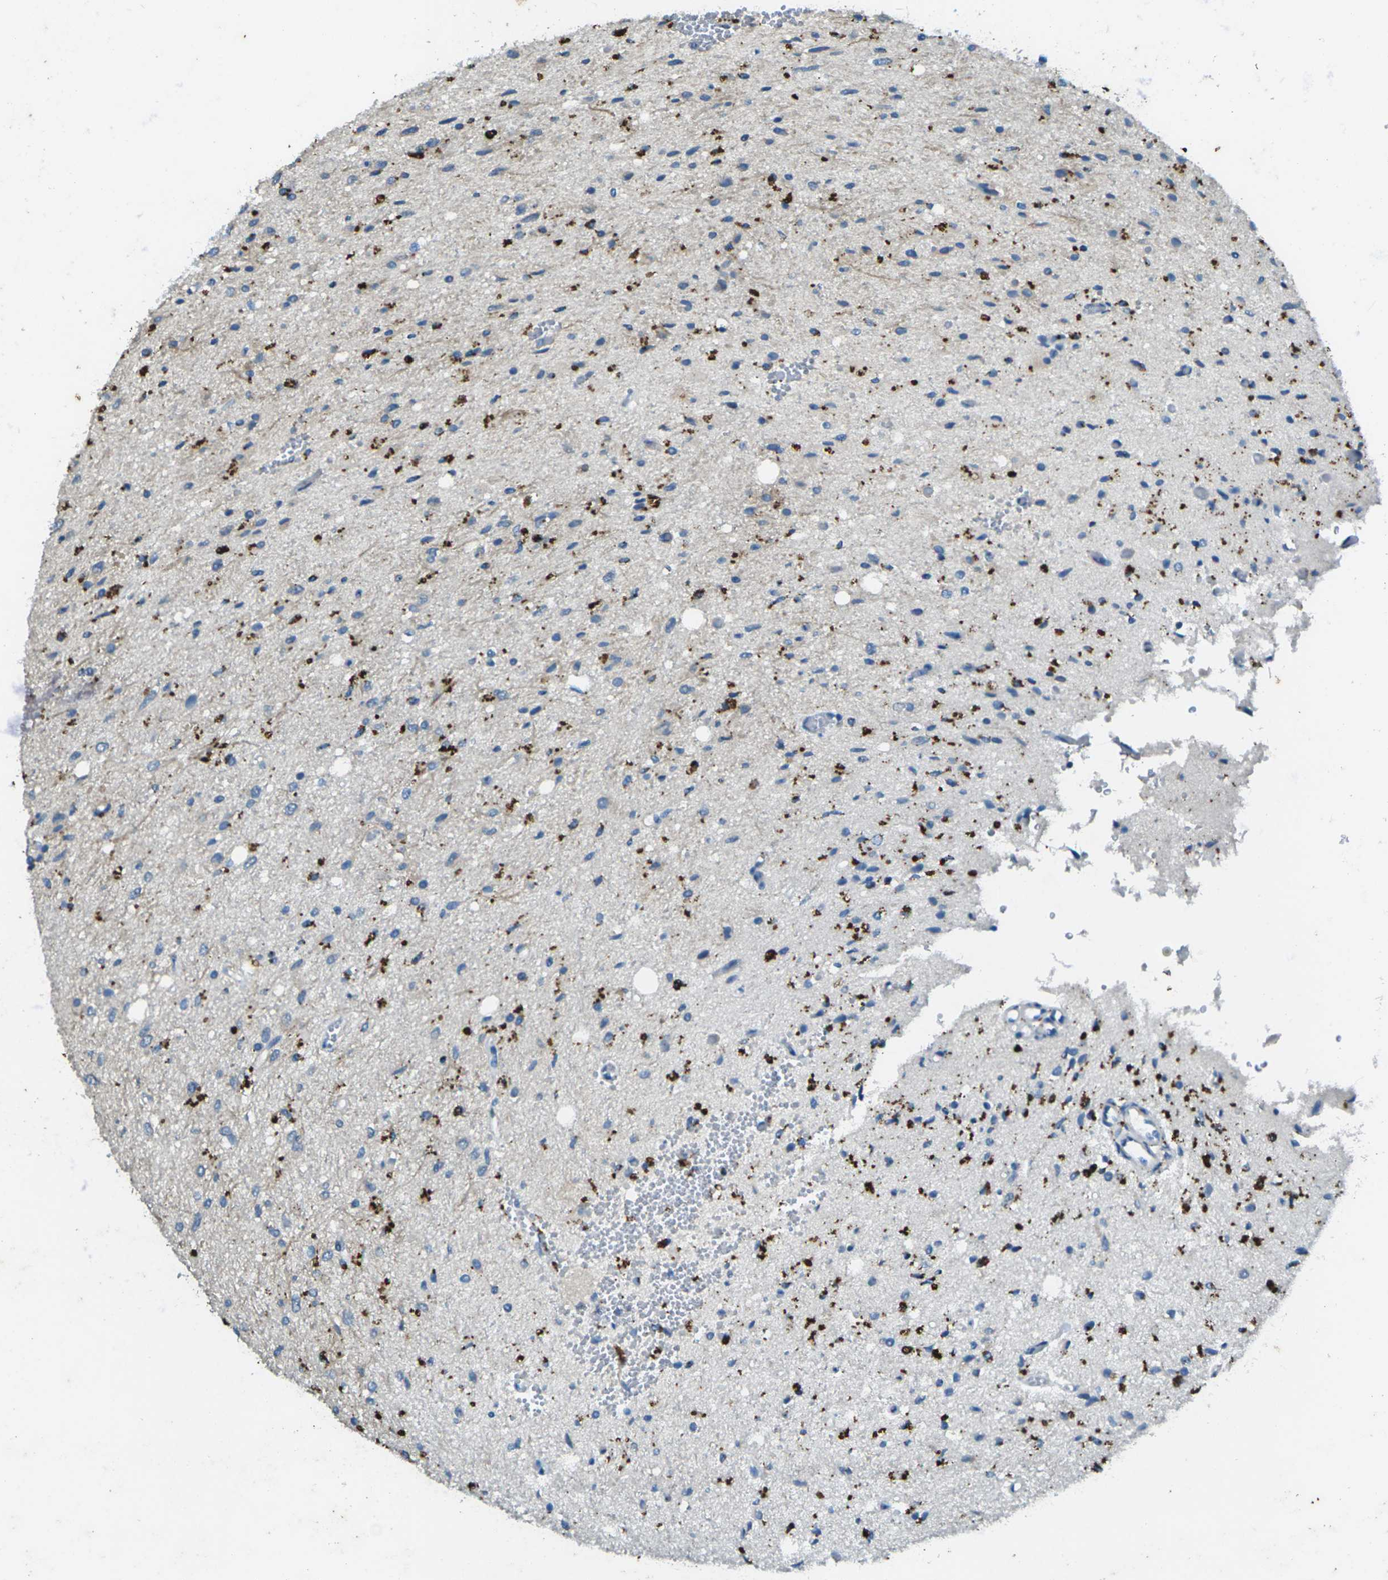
{"staining": {"intensity": "moderate", "quantity": "<25%", "location": "cytoplasmic/membranous"}, "tissue": "glioma", "cell_type": "Tumor cells", "image_type": "cancer", "snomed": [{"axis": "morphology", "description": "Glioma, malignant, Low grade"}, {"axis": "topography", "description": "Brain"}], "caption": "Moderate cytoplasmic/membranous protein positivity is seen in about <25% of tumor cells in glioma.", "gene": "SIGLEC14", "patient": {"sex": "male", "age": 77}}